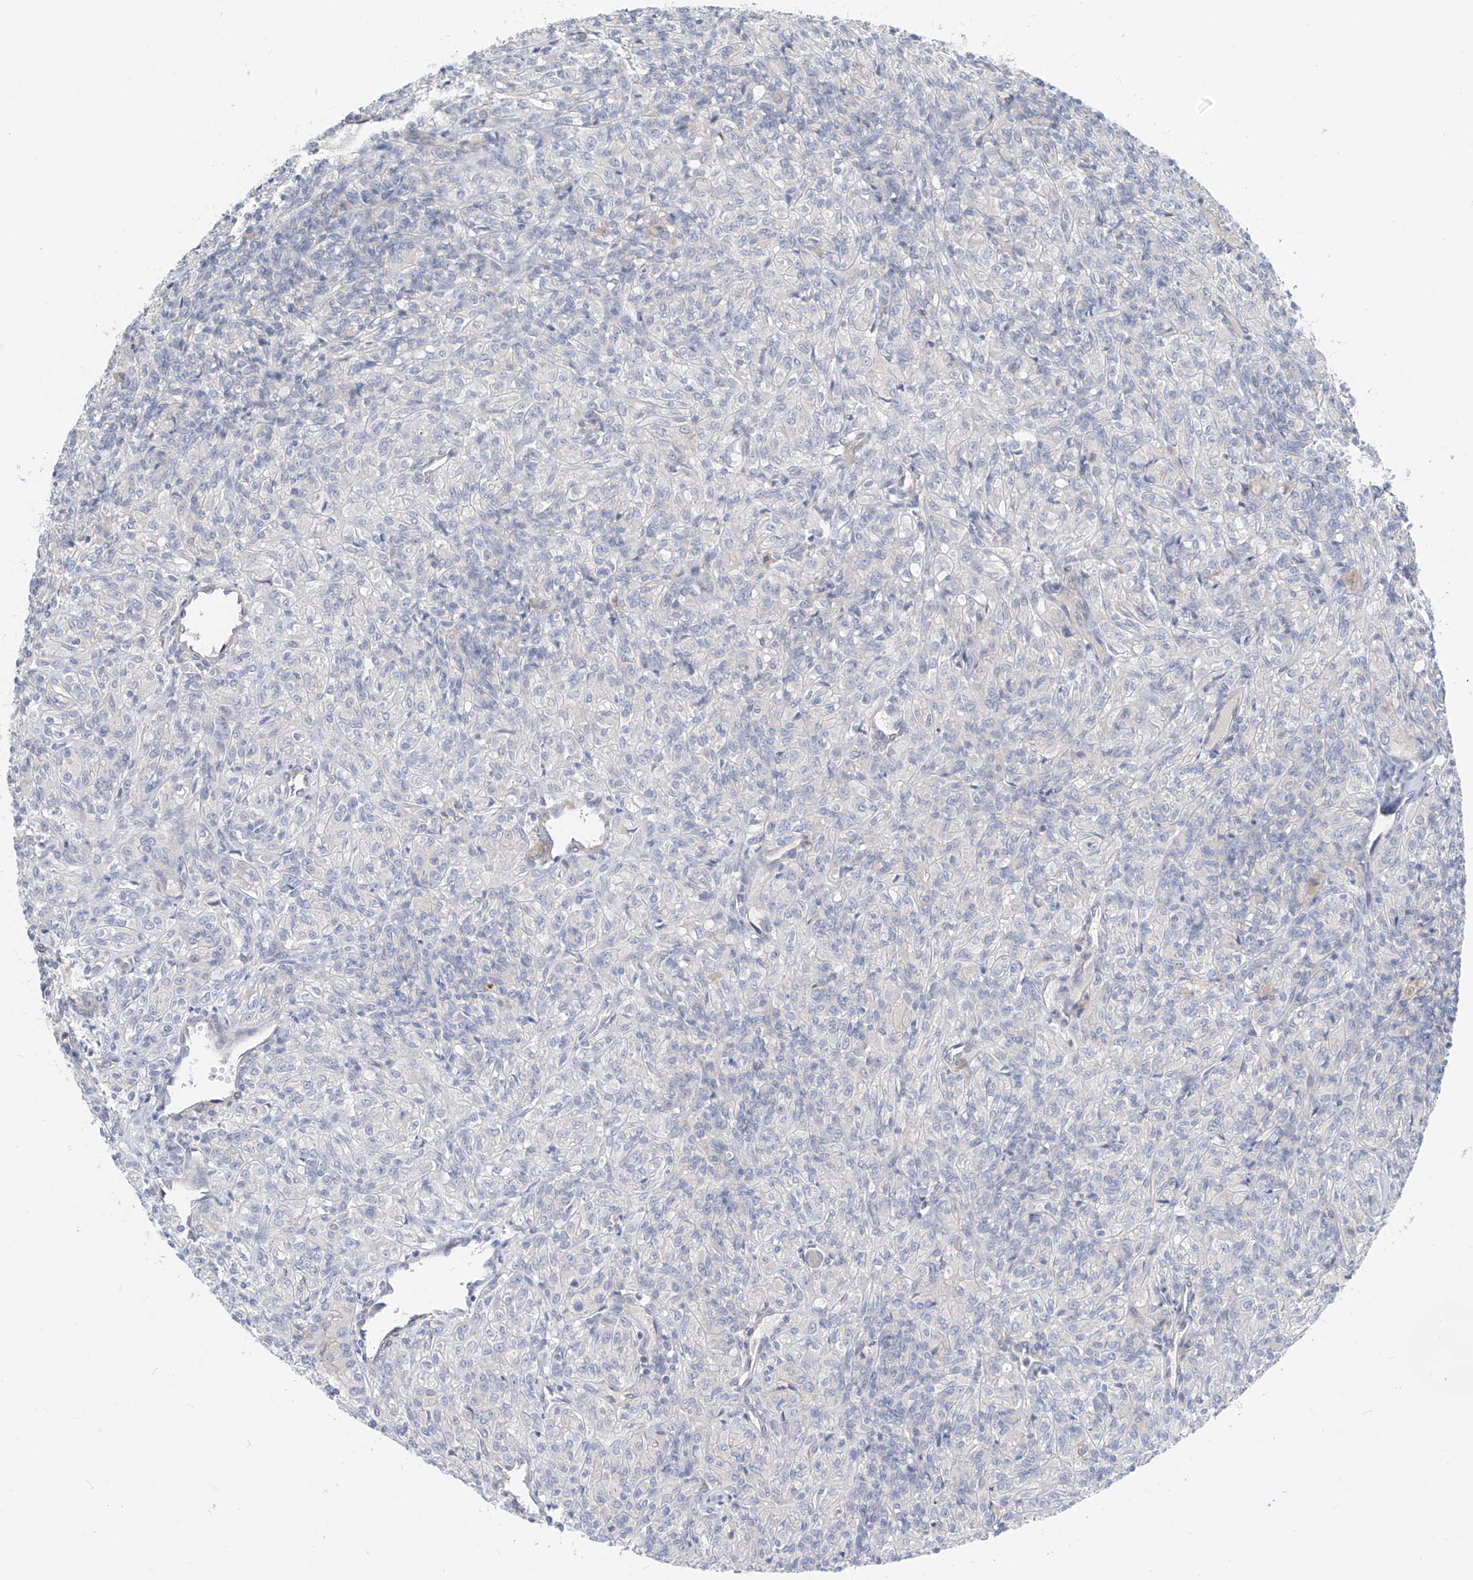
{"staining": {"intensity": "negative", "quantity": "none", "location": "none"}, "tissue": "renal cancer", "cell_type": "Tumor cells", "image_type": "cancer", "snomed": [{"axis": "morphology", "description": "Adenocarcinoma, NOS"}, {"axis": "topography", "description": "Kidney"}], "caption": "Tumor cells show no significant positivity in renal cancer (adenocarcinoma). (Immunohistochemistry (ihc), brightfield microscopy, high magnification).", "gene": "ABLIM2", "patient": {"sex": "male", "age": 77}}